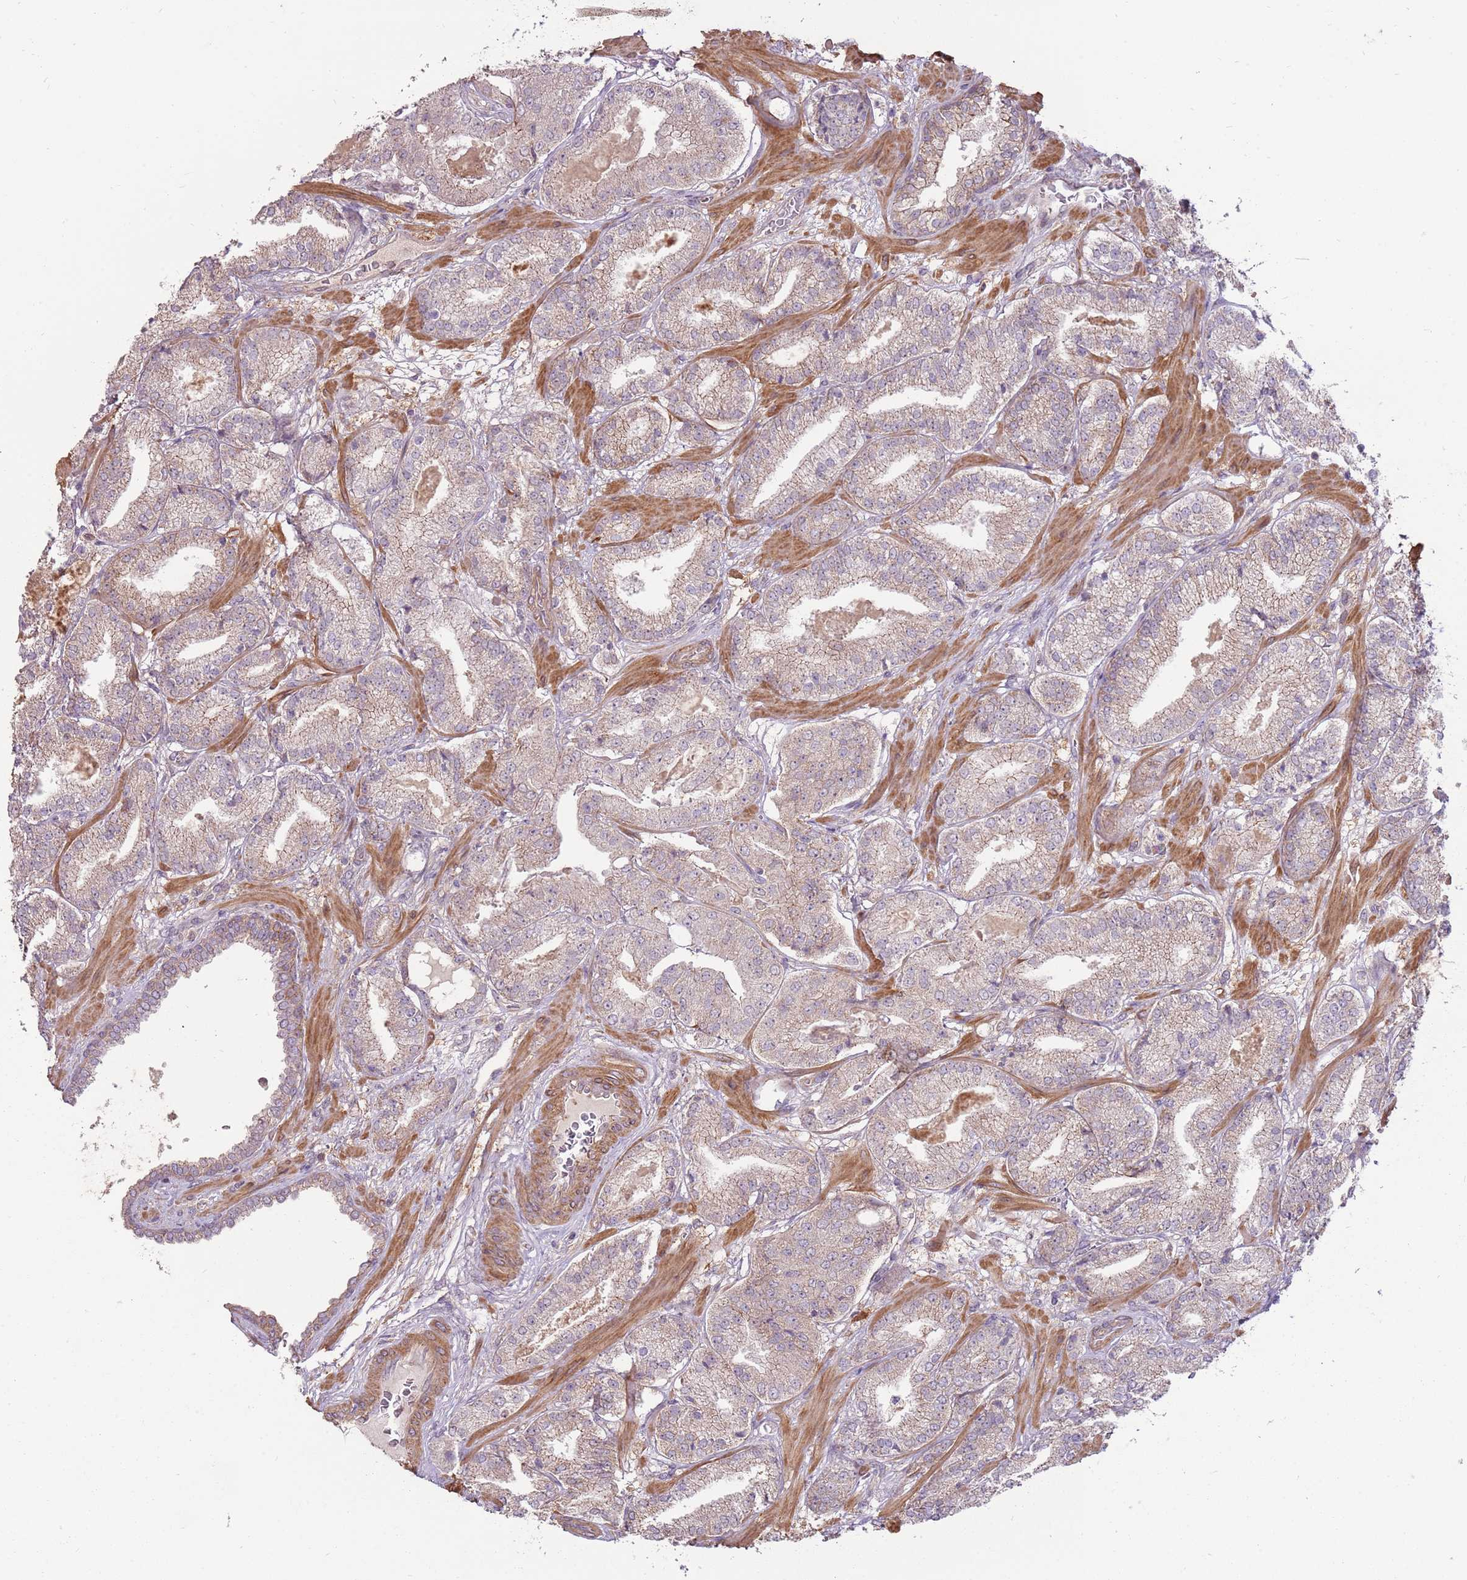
{"staining": {"intensity": "moderate", "quantity": "25%-75%", "location": "cytoplasmic/membranous"}, "tissue": "prostate cancer", "cell_type": "Tumor cells", "image_type": "cancer", "snomed": [{"axis": "morphology", "description": "Adenocarcinoma, High grade"}, {"axis": "topography", "description": "Prostate"}], "caption": "Protein expression analysis of prostate cancer (adenocarcinoma (high-grade)) reveals moderate cytoplasmic/membranous staining in about 25%-75% of tumor cells. (IHC, brightfield microscopy, high magnification).", "gene": "SPATA31D1", "patient": {"sex": "male", "age": 63}}